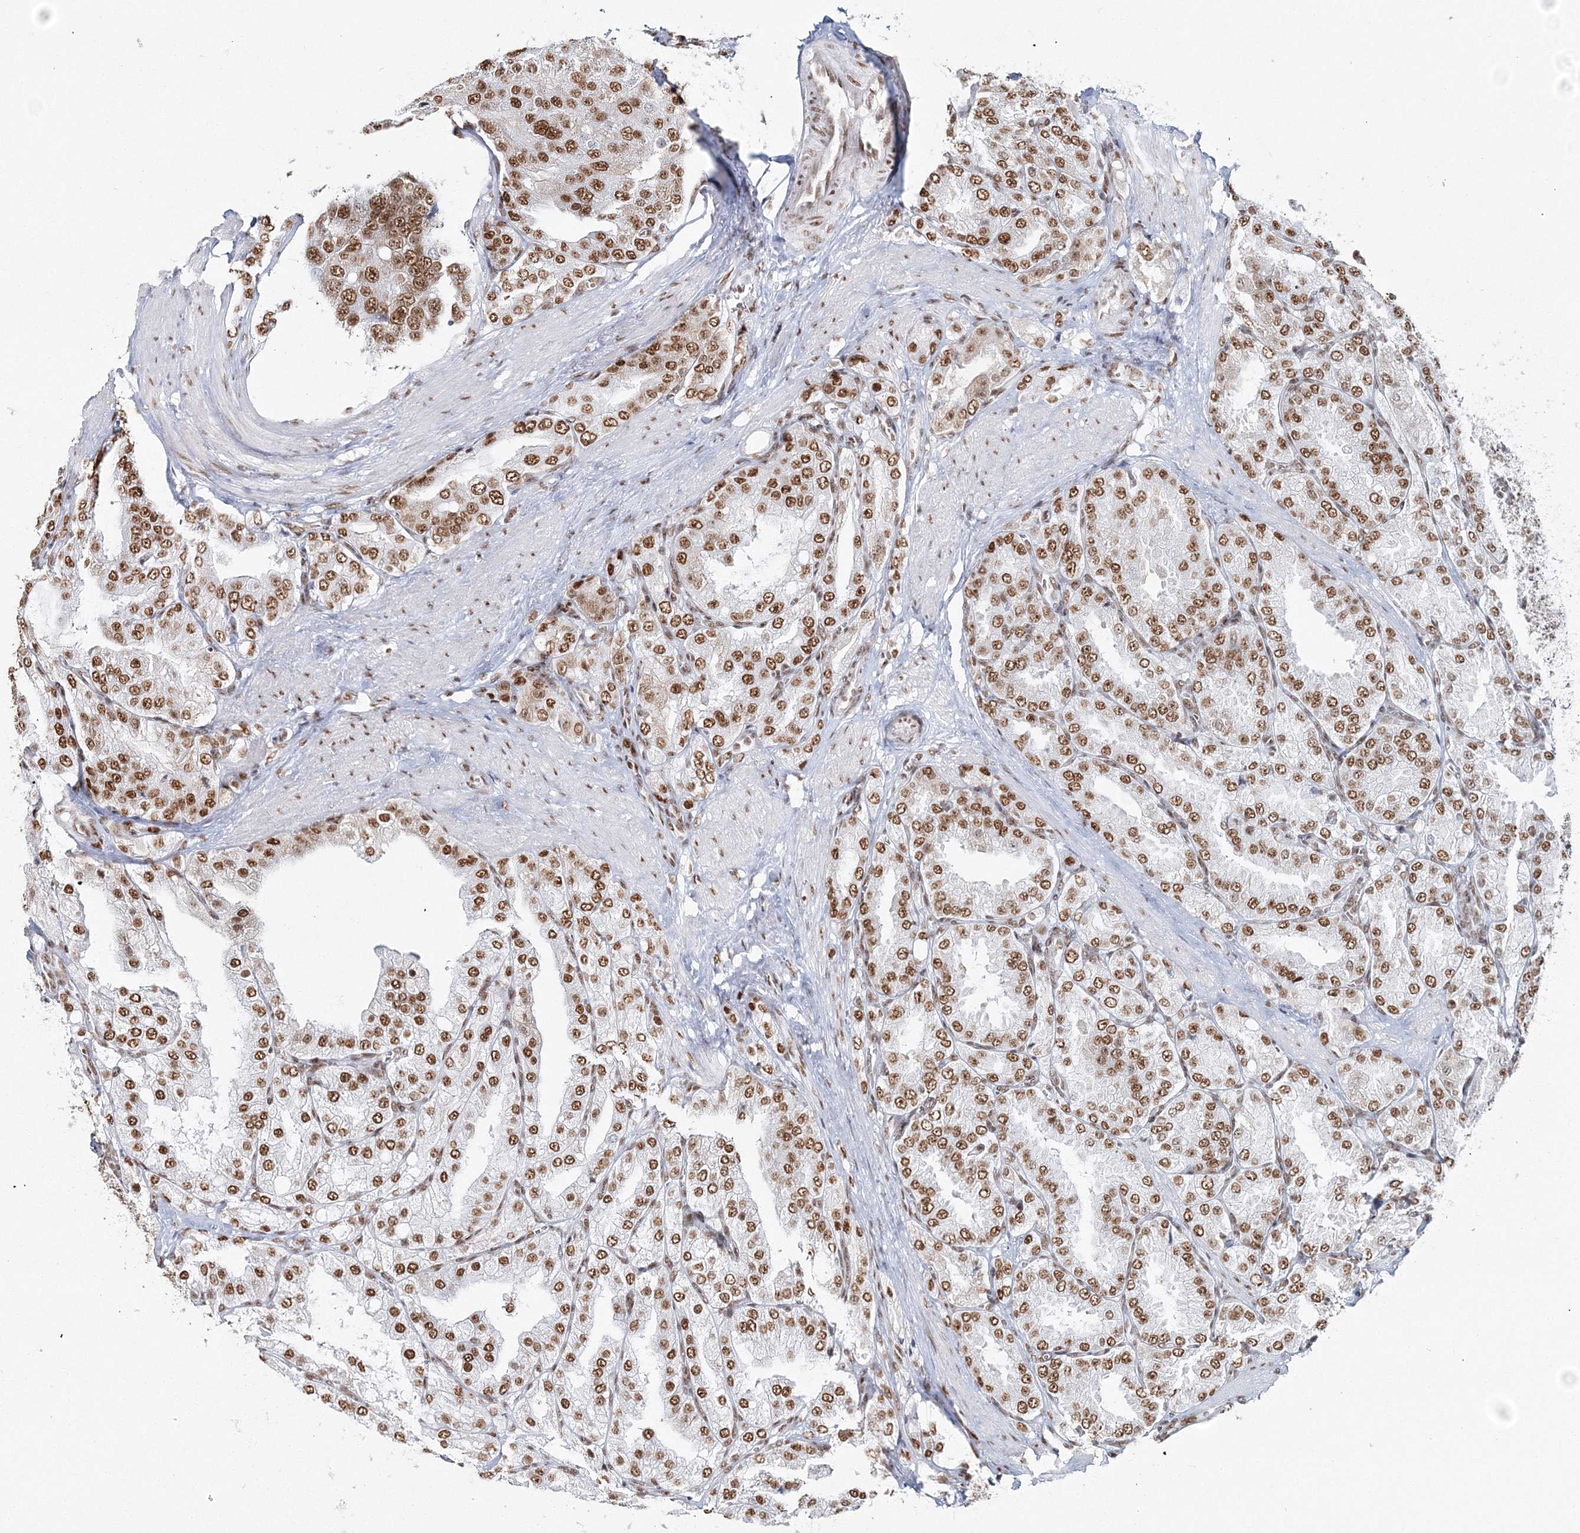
{"staining": {"intensity": "moderate", "quantity": ">75%", "location": "nuclear"}, "tissue": "prostate cancer", "cell_type": "Tumor cells", "image_type": "cancer", "snomed": [{"axis": "morphology", "description": "Adenocarcinoma, High grade"}, {"axis": "topography", "description": "Prostate"}], "caption": "This is an image of immunohistochemistry (IHC) staining of prostate cancer (adenocarcinoma (high-grade)), which shows moderate positivity in the nuclear of tumor cells.", "gene": "QRICH1", "patient": {"sex": "male", "age": 50}}